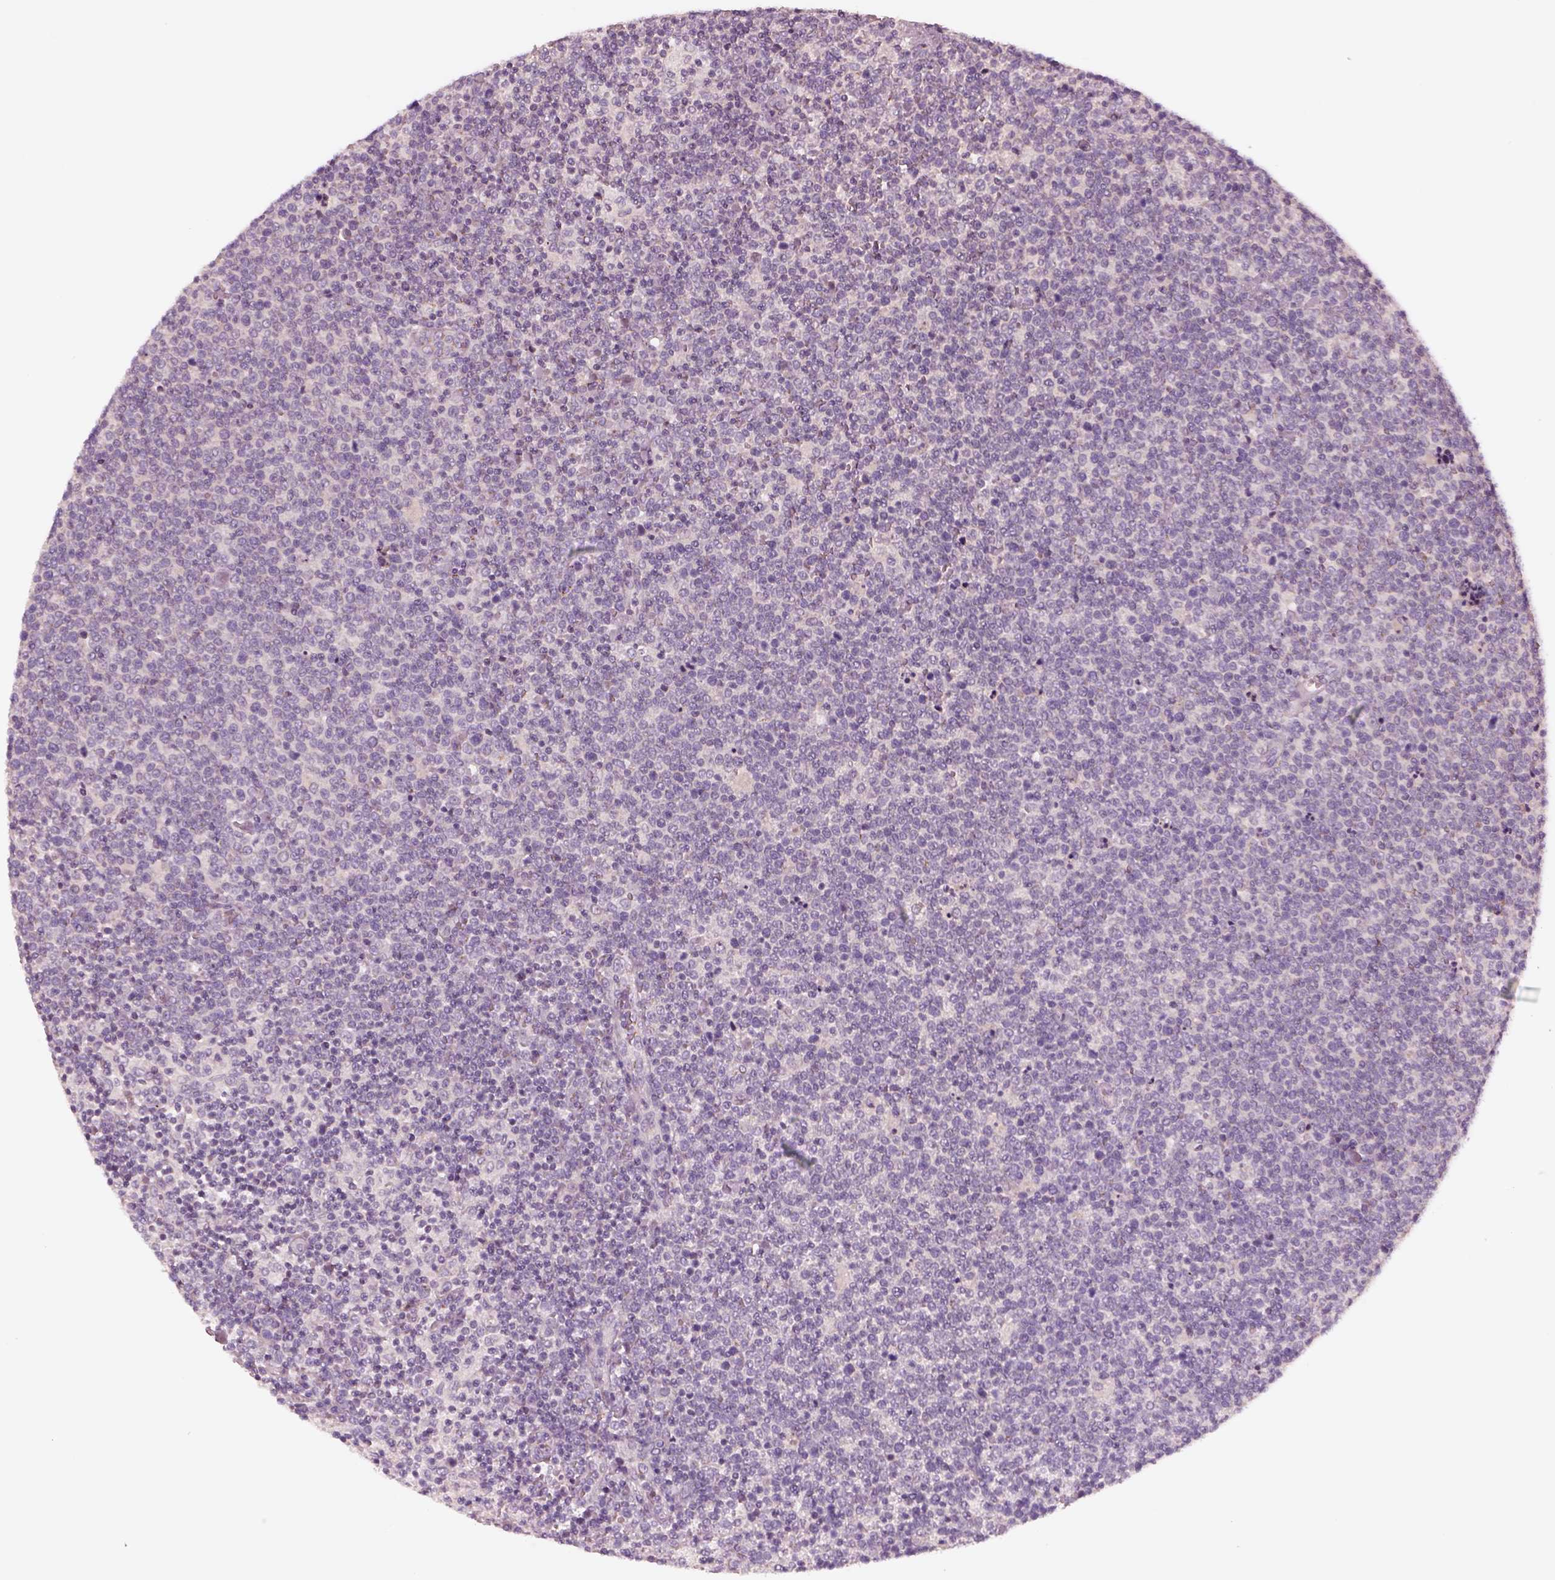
{"staining": {"intensity": "negative", "quantity": "none", "location": "none"}, "tissue": "lymphoma", "cell_type": "Tumor cells", "image_type": "cancer", "snomed": [{"axis": "morphology", "description": "Malignant lymphoma, non-Hodgkin's type, High grade"}, {"axis": "topography", "description": "Lymph node"}], "caption": "High magnification brightfield microscopy of lymphoma stained with DAB (brown) and counterstained with hematoxylin (blue): tumor cells show no significant expression. (DAB immunohistochemistry (IHC) with hematoxylin counter stain).", "gene": "SDCBP2", "patient": {"sex": "male", "age": 61}}